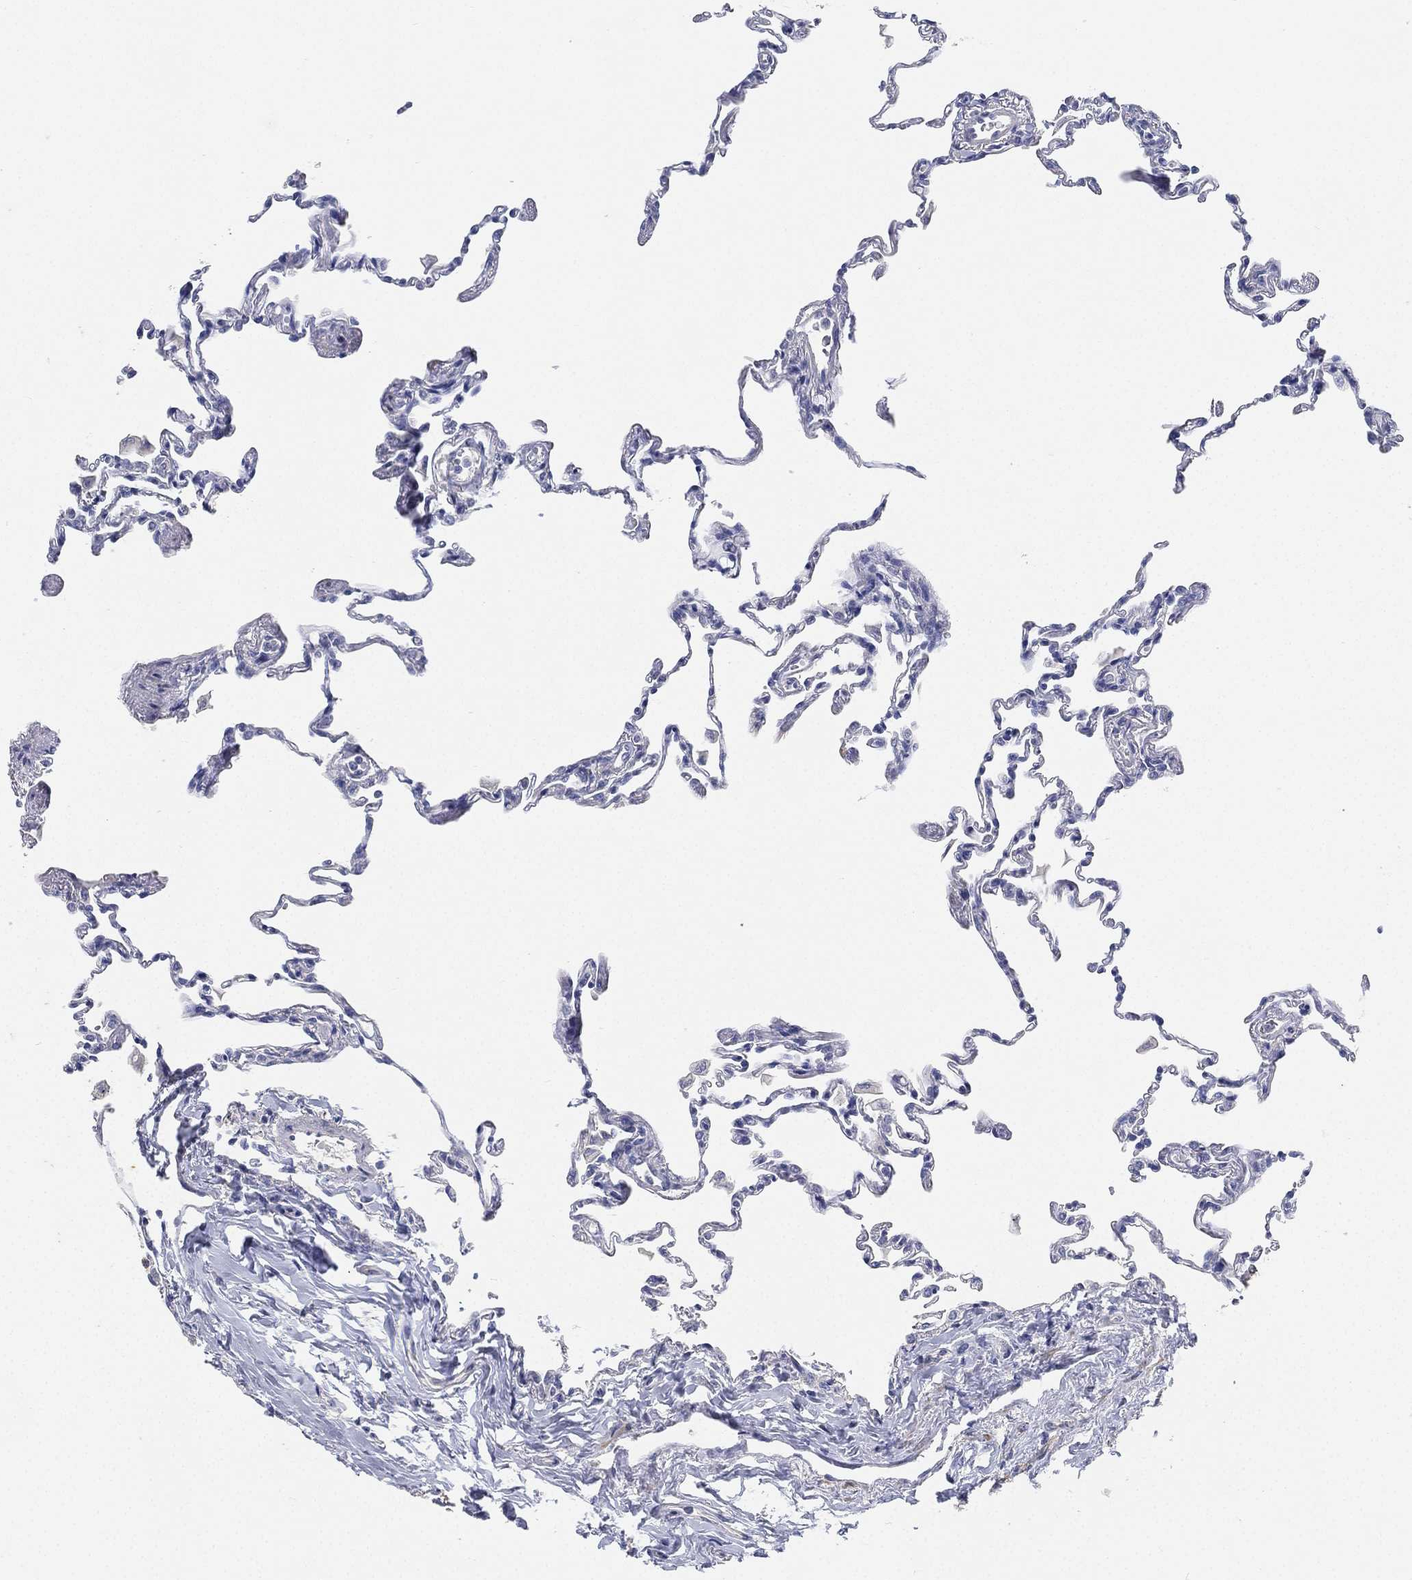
{"staining": {"intensity": "negative", "quantity": "none", "location": "none"}, "tissue": "lung", "cell_type": "Alveolar cells", "image_type": "normal", "snomed": [{"axis": "morphology", "description": "Normal tissue, NOS"}, {"axis": "topography", "description": "Lung"}], "caption": "Immunohistochemical staining of benign lung displays no significant expression in alveolar cells. (DAB (3,3'-diaminobenzidine) IHC visualized using brightfield microscopy, high magnification).", "gene": "FAM187B", "patient": {"sex": "female", "age": 57}}